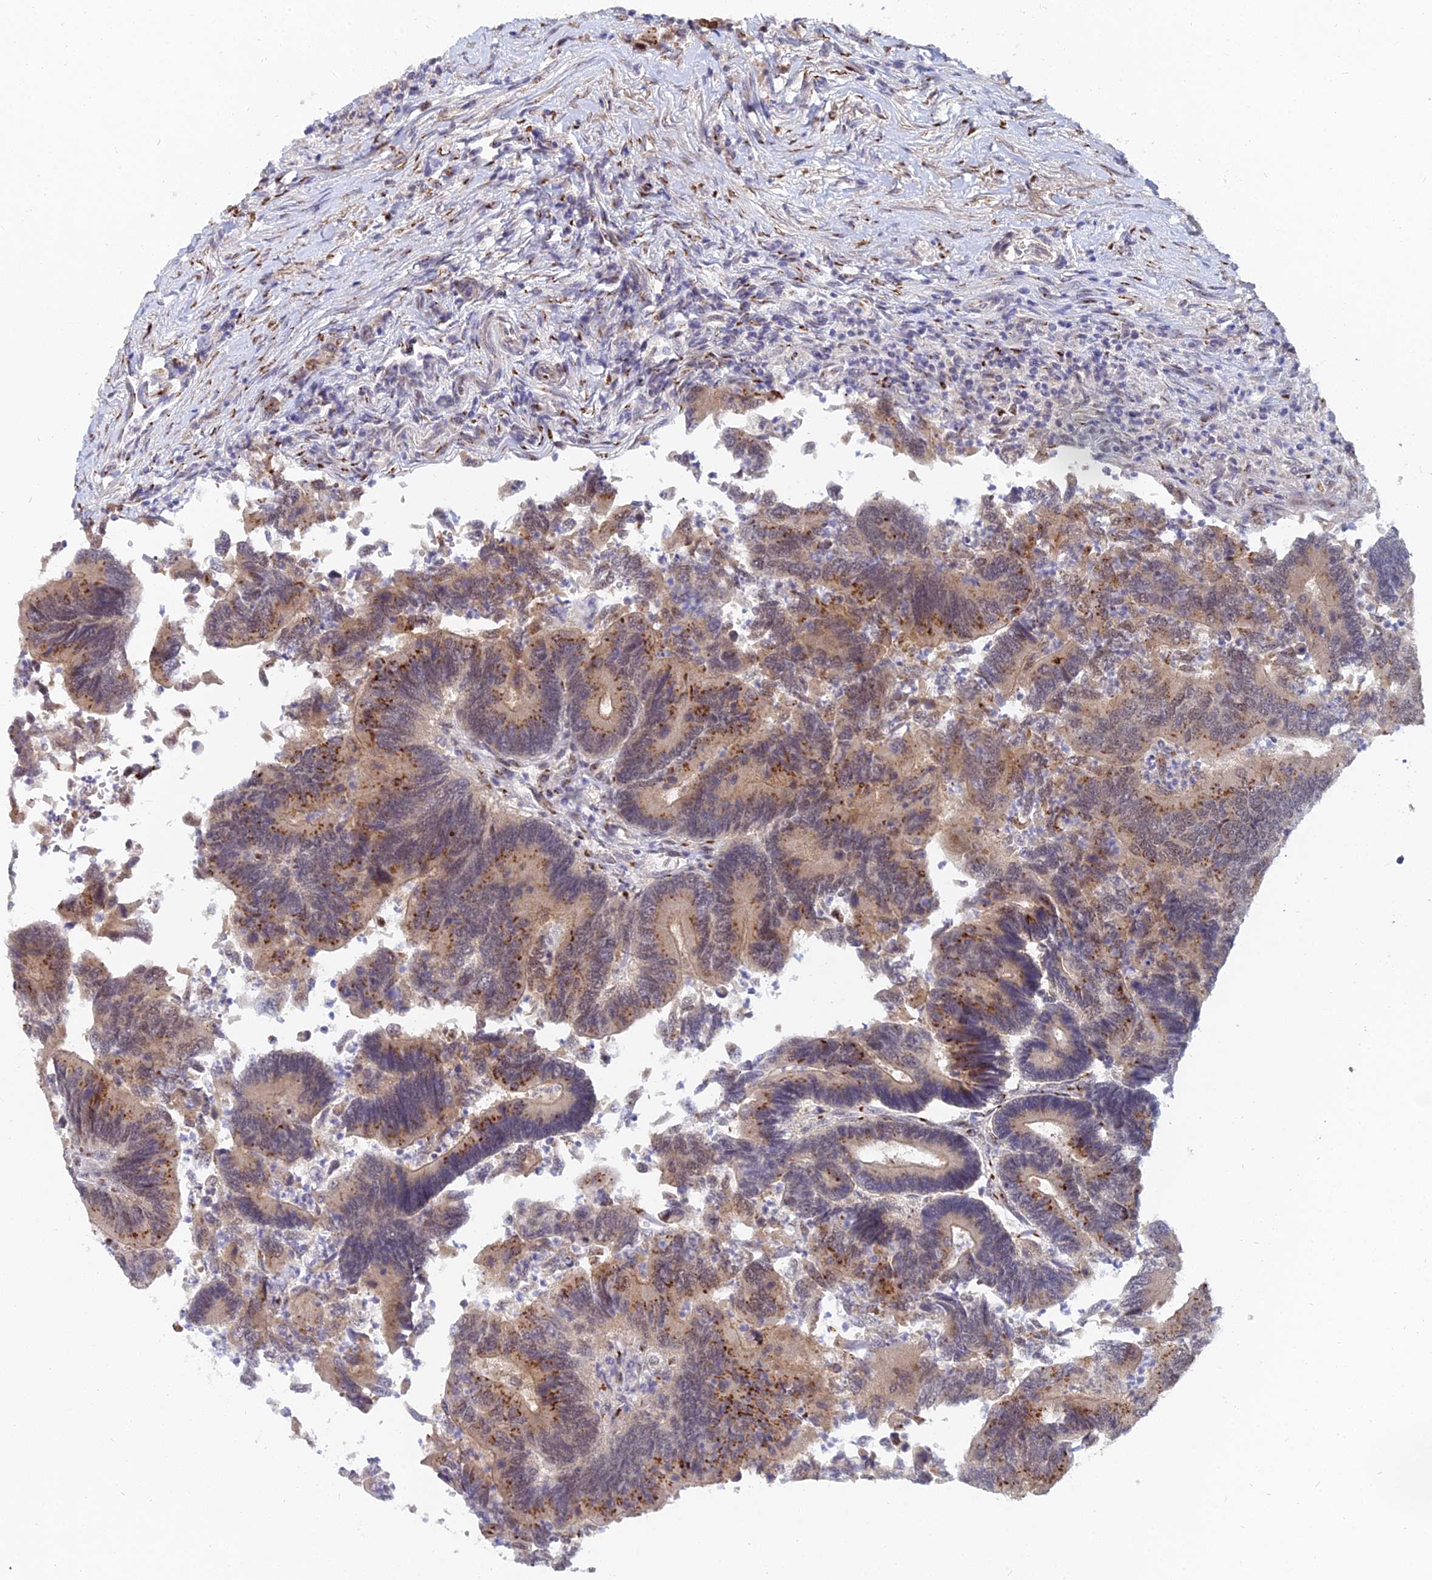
{"staining": {"intensity": "strong", "quantity": ">75%", "location": "cytoplasmic/membranous,nuclear"}, "tissue": "colorectal cancer", "cell_type": "Tumor cells", "image_type": "cancer", "snomed": [{"axis": "morphology", "description": "Adenocarcinoma, NOS"}, {"axis": "topography", "description": "Colon"}], "caption": "Immunohistochemical staining of colorectal cancer (adenocarcinoma) demonstrates high levels of strong cytoplasmic/membranous and nuclear staining in approximately >75% of tumor cells. The protein is shown in brown color, while the nuclei are stained blue.", "gene": "THOC3", "patient": {"sex": "female", "age": 67}}